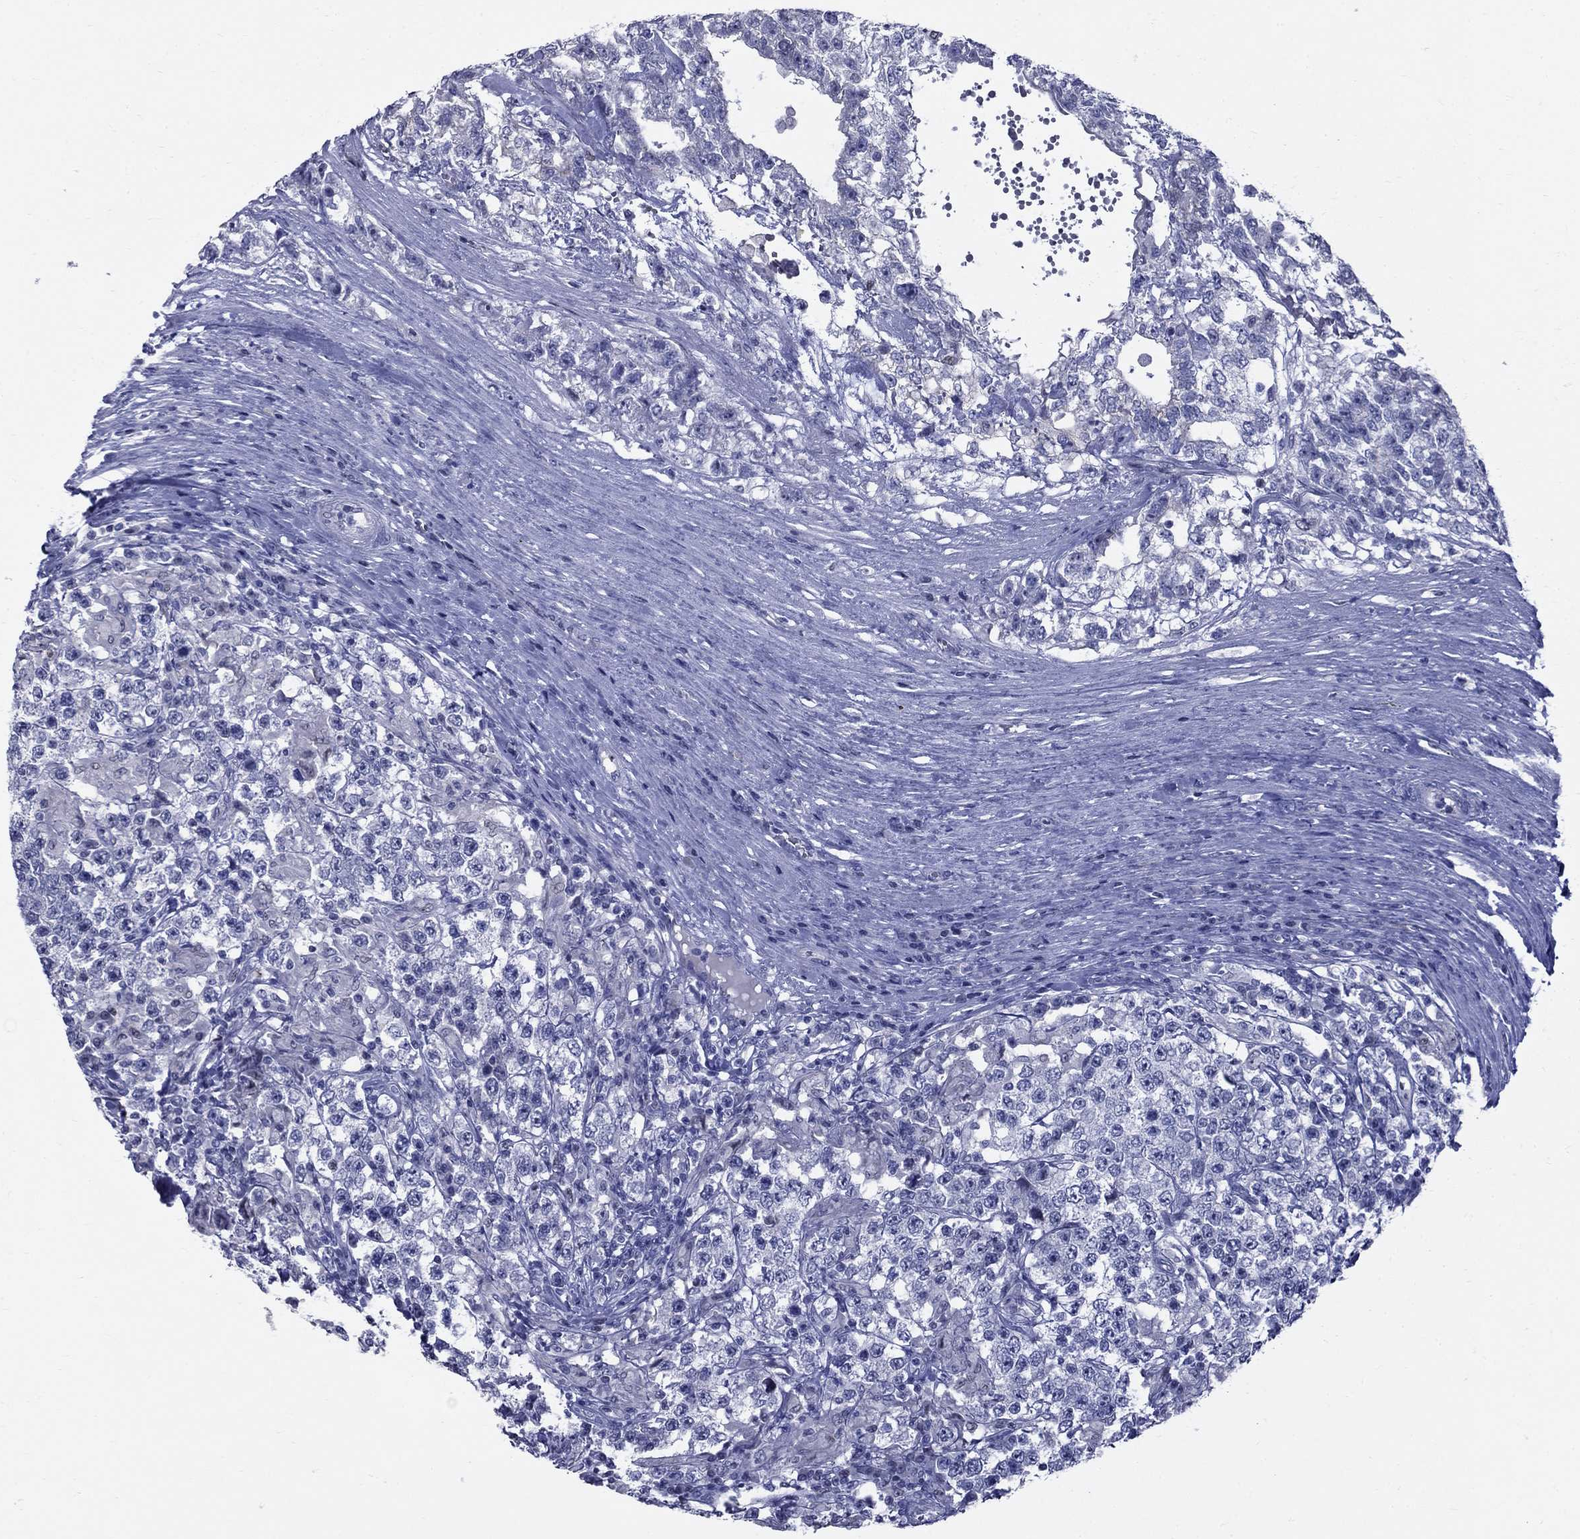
{"staining": {"intensity": "negative", "quantity": "none", "location": "none"}, "tissue": "testis cancer", "cell_type": "Tumor cells", "image_type": "cancer", "snomed": [{"axis": "morphology", "description": "Seminoma, NOS"}, {"axis": "morphology", "description": "Carcinoma, Embryonal, NOS"}, {"axis": "topography", "description": "Testis"}], "caption": "A histopathology image of human testis cancer (embryonal carcinoma) is negative for staining in tumor cells. Brightfield microscopy of immunohistochemistry (IHC) stained with DAB (3,3'-diaminobenzidine) (brown) and hematoxylin (blue), captured at high magnification.", "gene": "GUCA1A", "patient": {"sex": "male", "age": 41}}